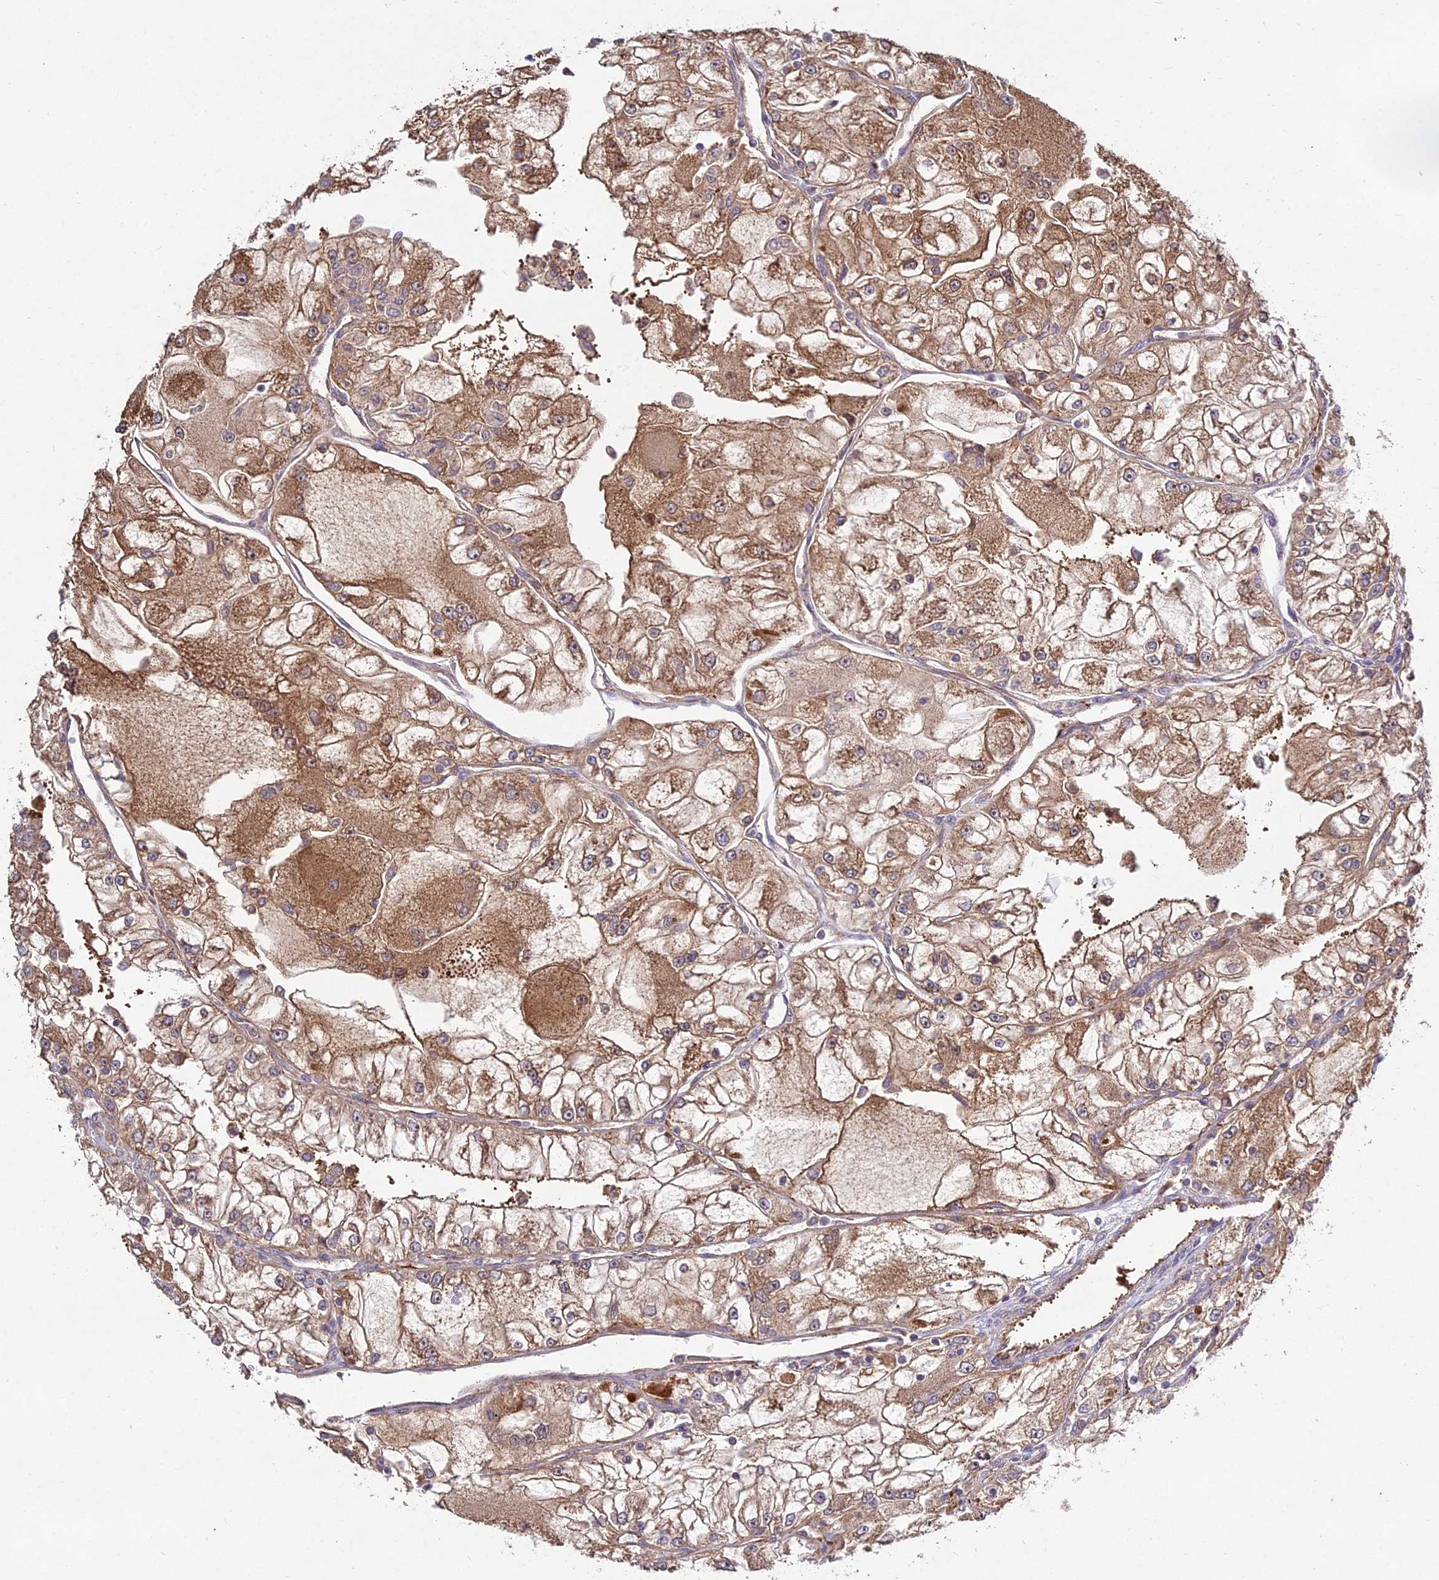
{"staining": {"intensity": "moderate", "quantity": "25%-75%", "location": "cytoplasmic/membranous"}, "tissue": "renal cancer", "cell_type": "Tumor cells", "image_type": "cancer", "snomed": [{"axis": "morphology", "description": "Adenocarcinoma, NOS"}, {"axis": "topography", "description": "Kidney"}], "caption": "A medium amount of moderate cytoplasmic/membranous positivity is present in approximately 25%-75% of tumor cells in renal cancer tissue. Nuclei are stained in blue.", "gene": "GRTP1", "patient": {"sex": "female", "age": 72}}